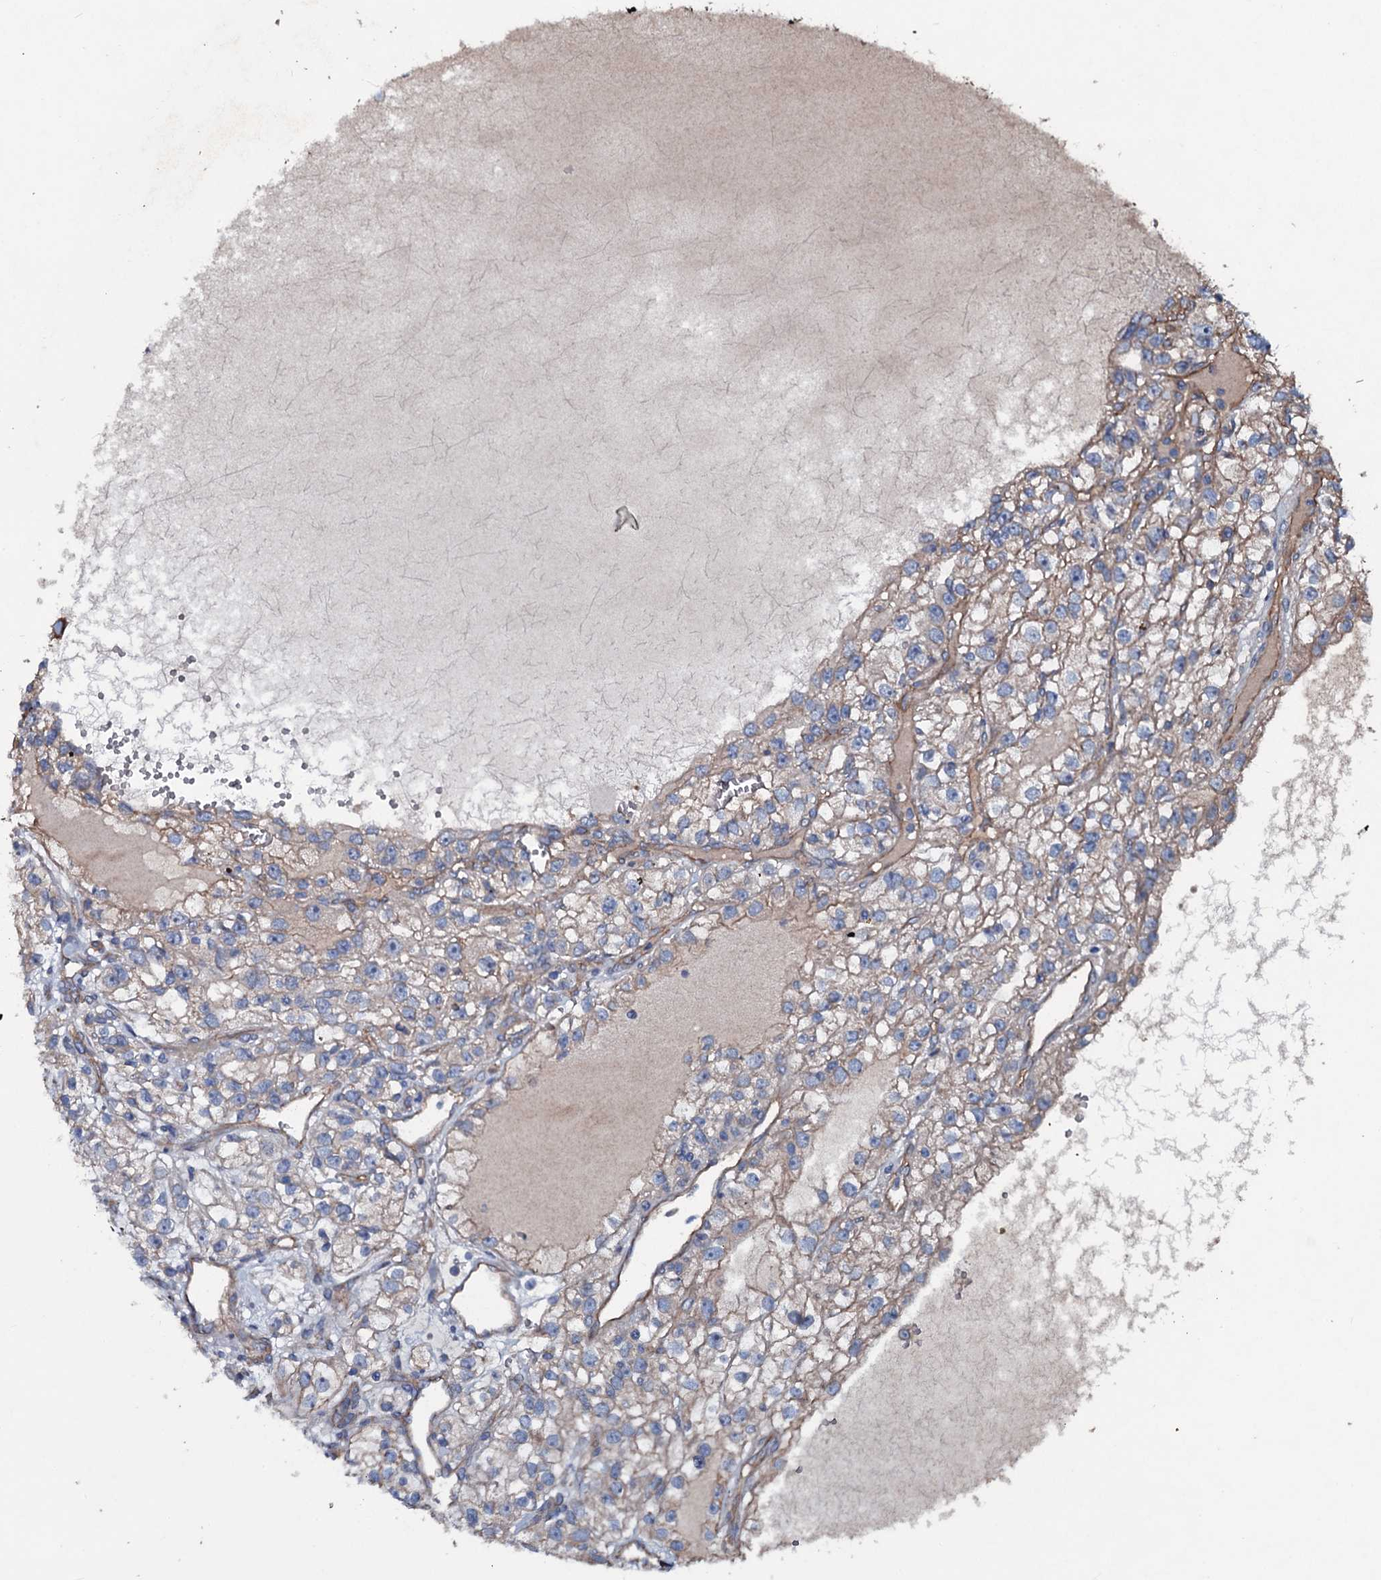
{"staining": {"intensity": "weak", "quantity": "25%-75%", "location": "cytoplasmic/membranous"}, "tissue": "renal cancer", "cell_type": "Tumor cells", "image_type": "cancer", "snomed": [{"axis": "morphology", "description": "Adenocarcinoma, NOS"}, {"axis": "topography", "description": "Kidney"}], "caption": "A high-resolution image shows immunohistochemistry staining of renal cancer (adenocarcinoma), which exhibits weak cytoplasmic/membranous expression in about 25%-75% of tumor cells. The staining is performed using DAB (3,3'-diaminobenzidine) brown chromogen to label protein expression. The nuclei are counter-stained blue using hematoxylin.", "gene": "DMAC2", "patient": {"sex": "female", "age": 57}}